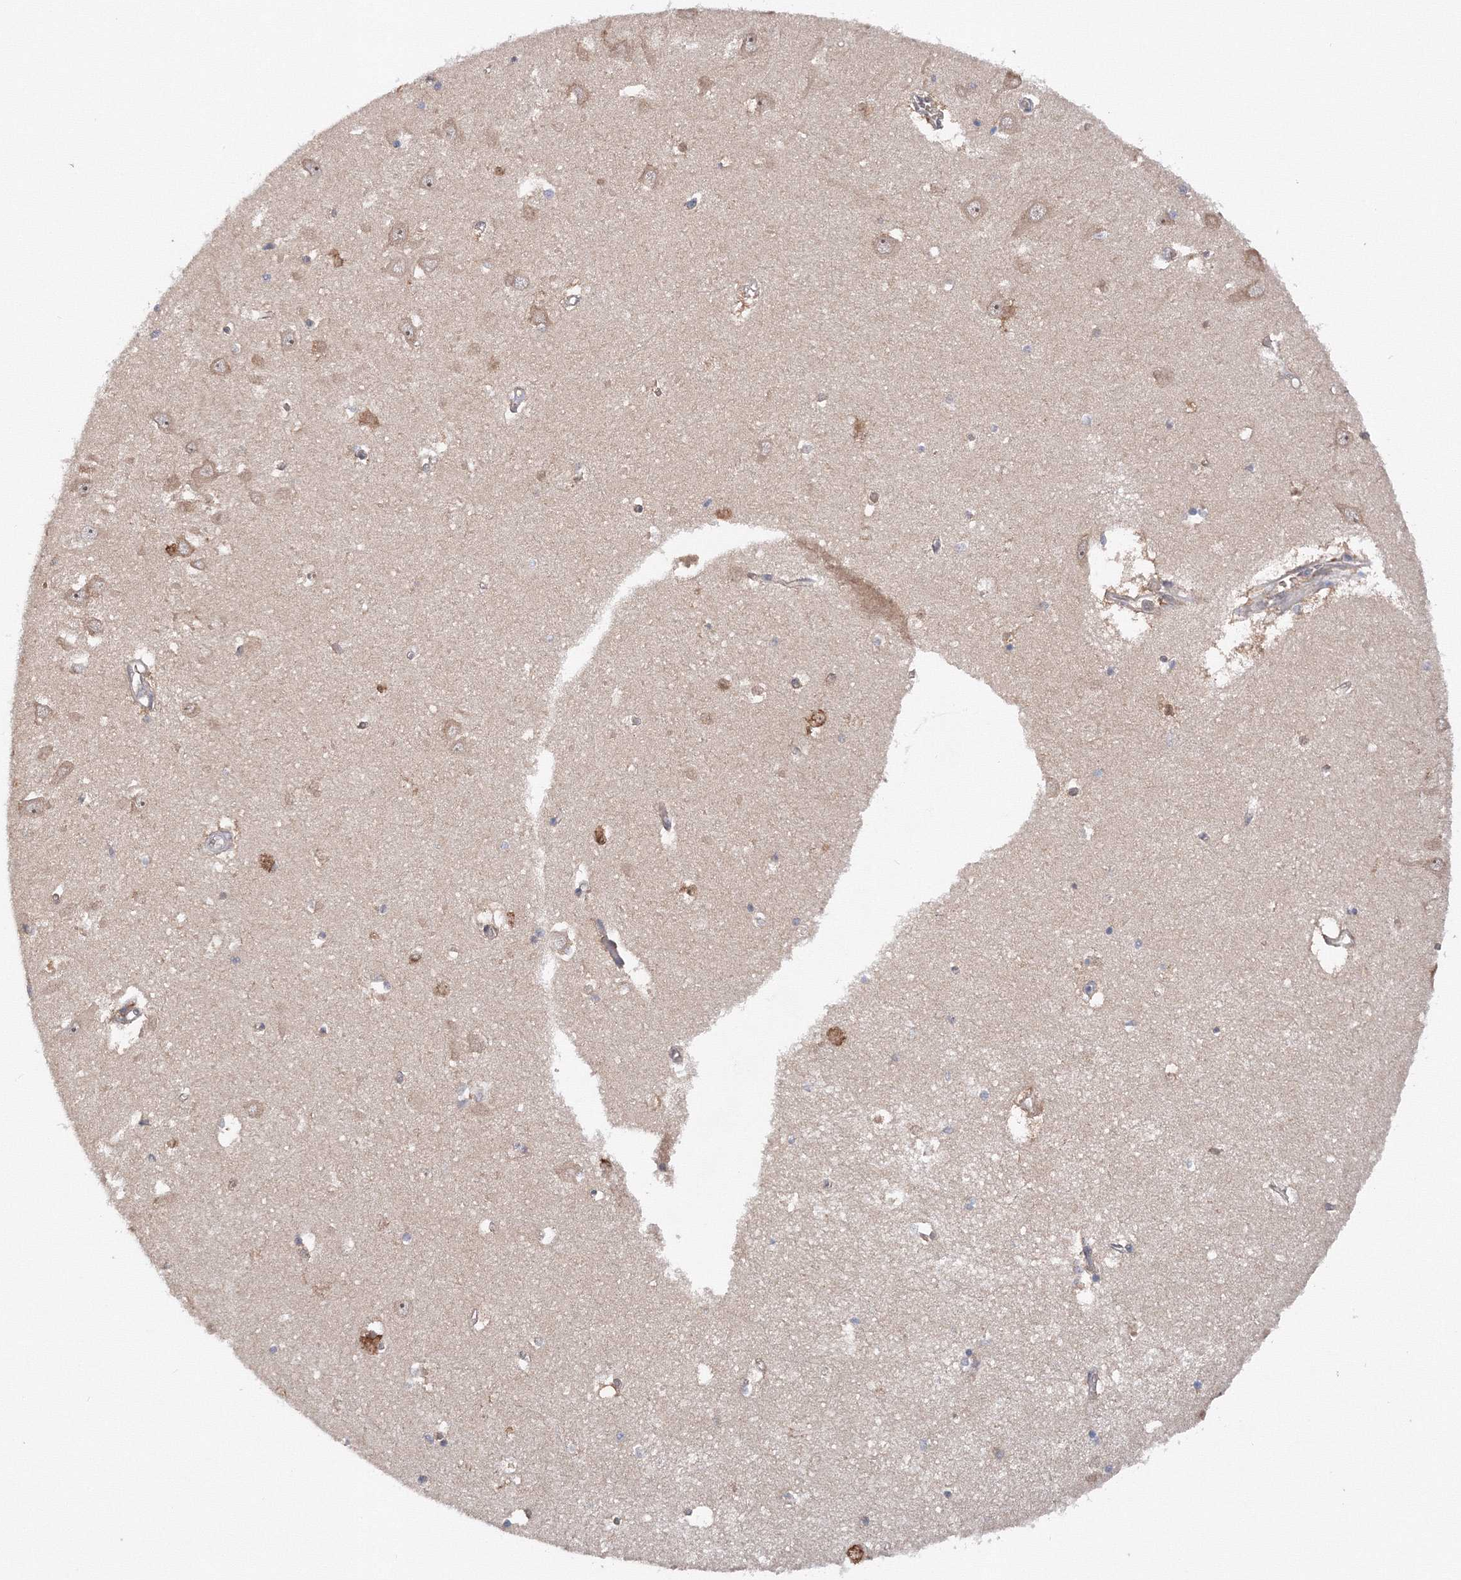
{"staining": {"intensity": "moderate", "quantity": "<25%", "location": "cytoplasmic/membranous"}, "tissue": "hippocampus", "cell_type": "Glial cells", "image_type": "normal", "snomed": [{"axis": "morphology", "description": "Normal tissue, NOS"}, {"axis": "topography", "description": "Hippocampus"}], "caption": "Protein staining of normal hippocampus reveals moderate cytoplasmic/membranous positivity in about <25% of glial cells. (DAB (3,3'-diaminobenzidine) = brown stain, brightfield microscopy at high magnification).", "gene": "DIS3L2", "patient": {"sex": "male", "age": 70}}